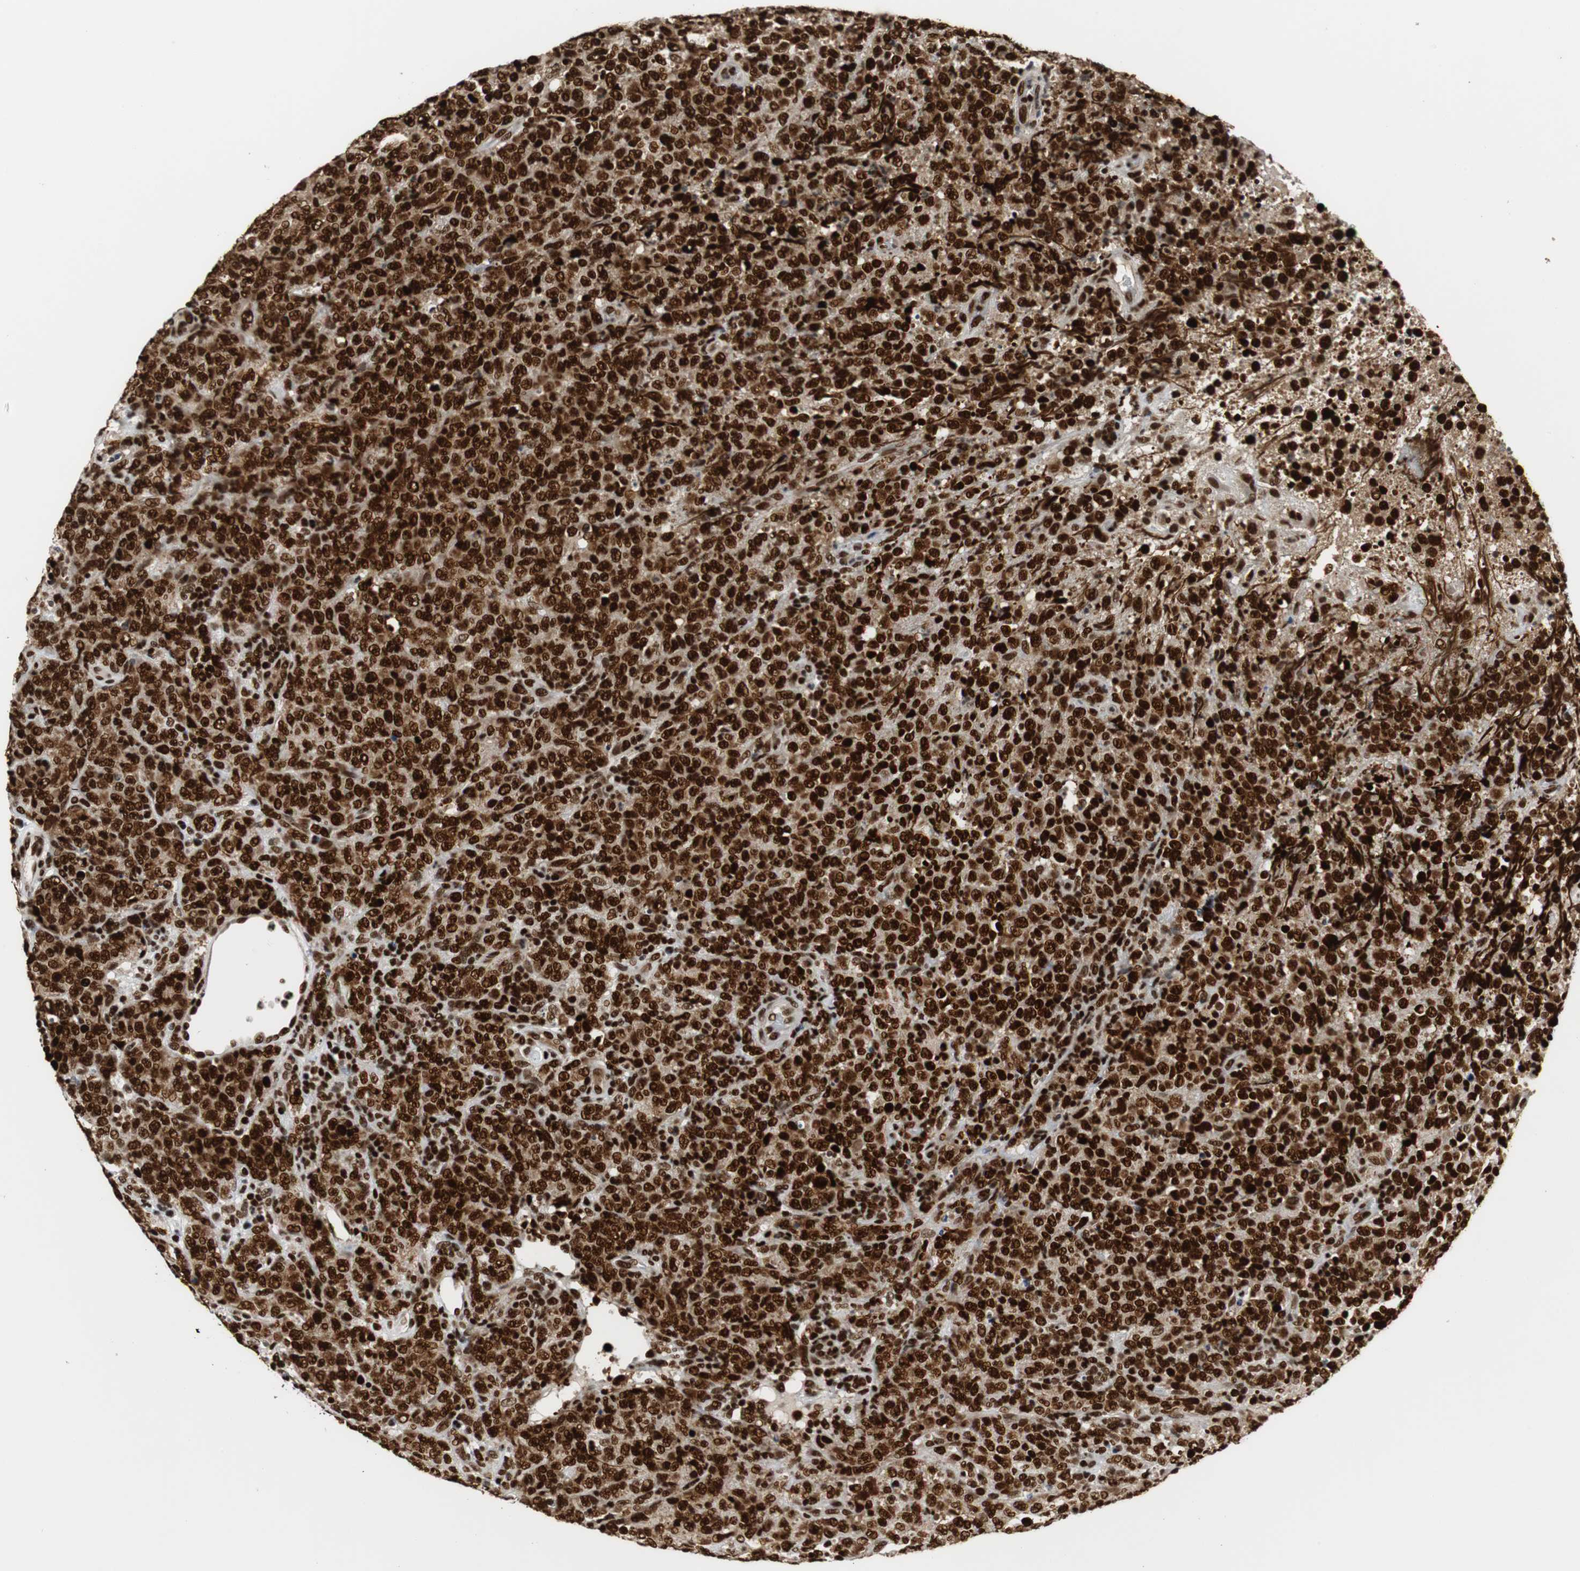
{"staining": {"intensity": "strong", "quantity": ">75%", "location": "cytoplasmic/membranous,nuclear"}, "tissue": "lymphoma", "cell_type": "Tumor cells", "image_type": "cancer", "snomed": [{"axis": "morphology", "description": "Malignant lymphoma, non-Hodgkin's type, High grade"}, {"axis": "topography", "description": "Tonsil"}], "caption": "Immunohistochemistry micrograph of neoplastic tissue: high-grade malignant lymphoma, non-Hodgkin's type stained using immunohistochemistry (IHC) reveals high levels of strong protein expression localized specifically in the cytoplasmic/membranous and nuclear of tumor cells, appearing as a cytoplasmic/membranous and nuclear brown color.", "gene": "HDAC1", "patient": {"sex": "female", "age": 36}}